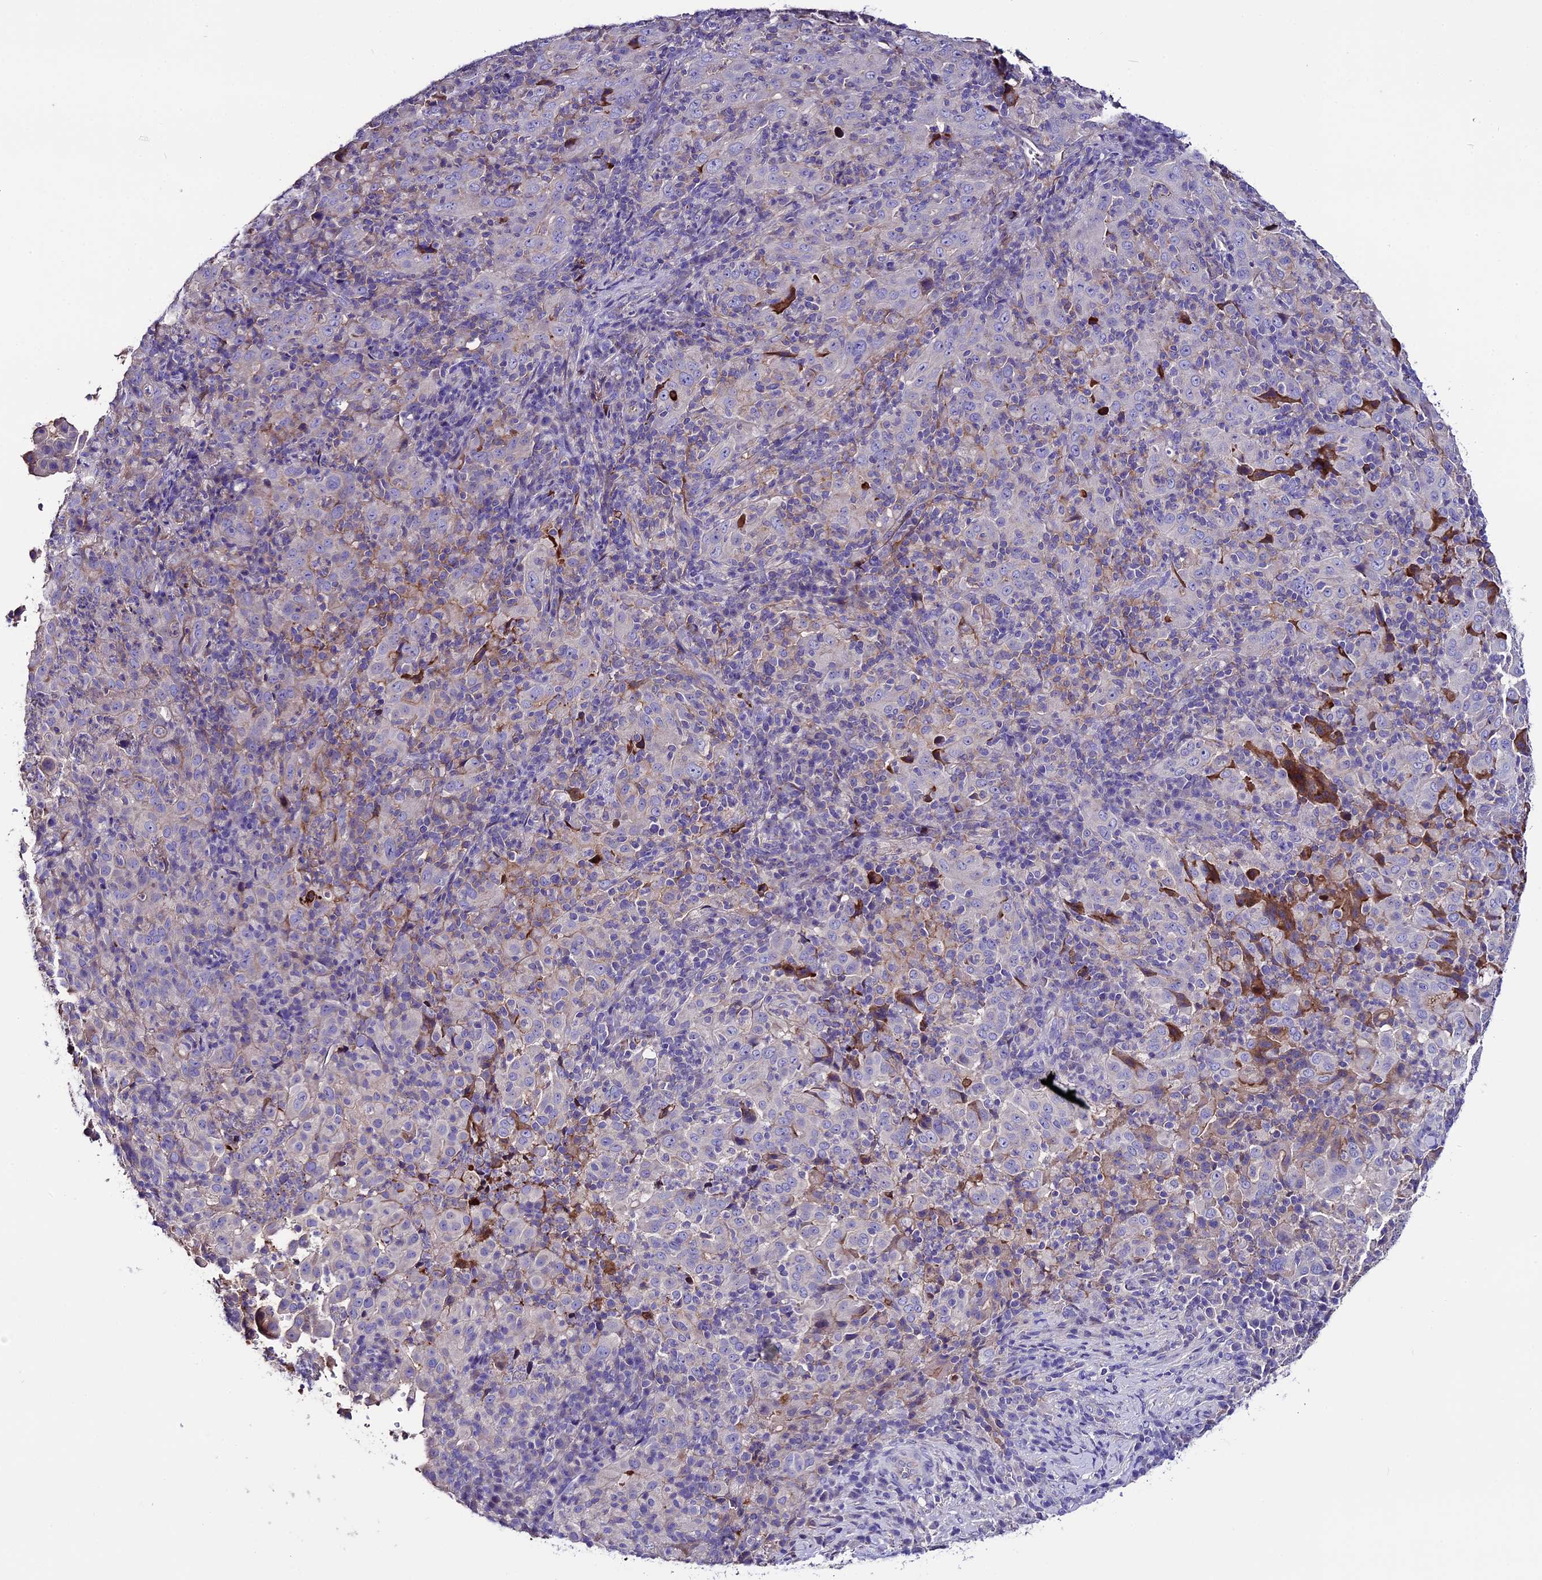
{"staining": {"intensity": "negative", "quantity": "none", "location": "none"}, "tissue": "pancreatic cancer", "cell_type": "Tumor cells", "image_type": "cancer", "snomed": [{"axis": "morphology", "description": "Adenocarcinoma, NOS"}, {"axis": "topography", "description": "Pancreas"}], "caption": "DAB (3,3'-diaminobenzidine) immunohistochemical staining of pancreatic cancer shows no significant expression in tumor cells.", "gene": "TCP11L2", "patient": {"sex": "male", "age": 63}}